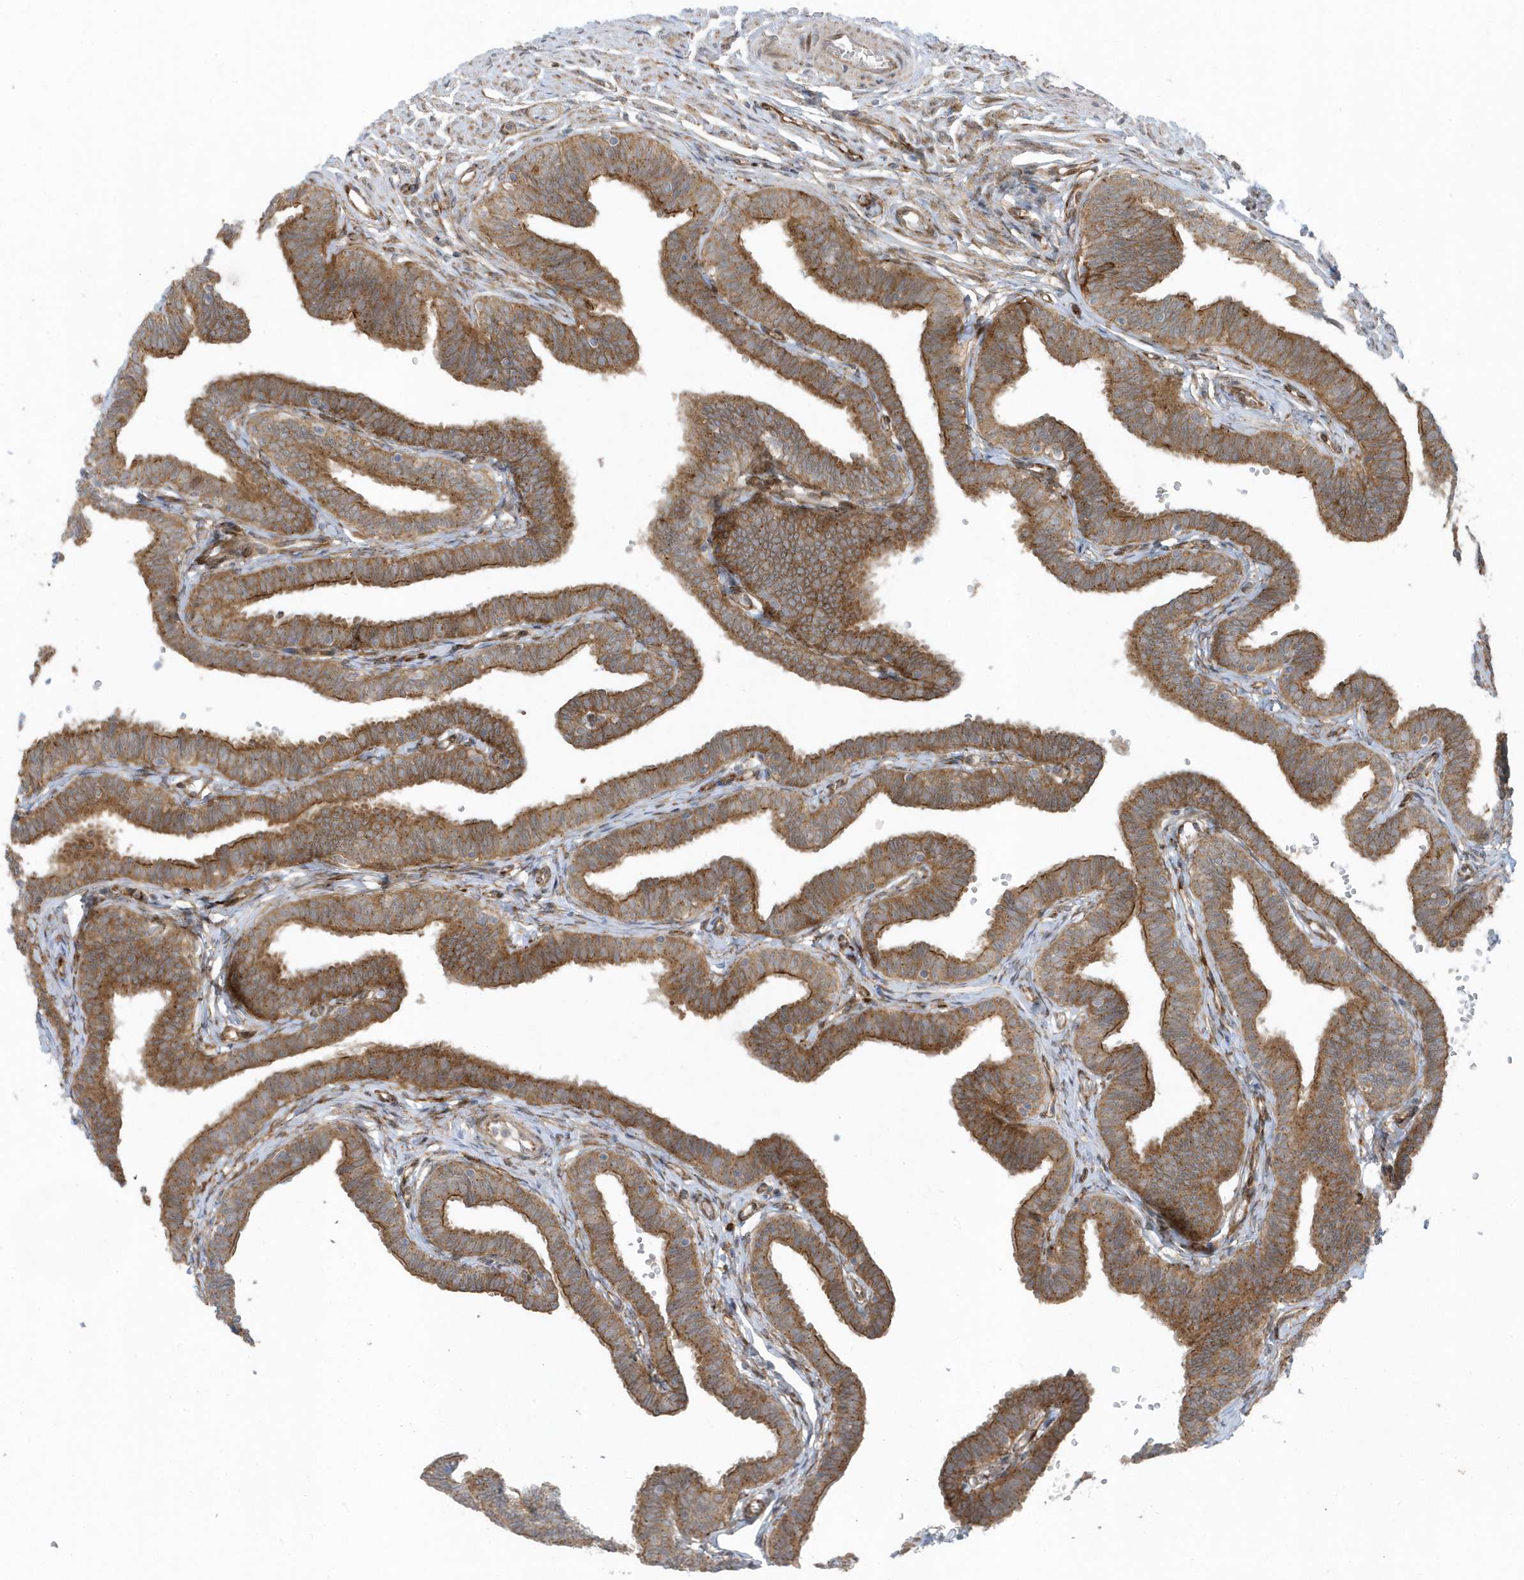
{"staining": {"intensity": "moderate", "quantity": ">75%", "location": "cytoplasmic/membranous"}, "tissue": "fallopian tube", "cell_type": "Glandular cells", "image_type": "normal", "snomed": [{"axis": "morphology", "description": "Normal tissue, NOS"}, {"axis": "topography", "description": "Fallopian tube"}, {"axis": "topography", "description": "Ovary"}], "caption": "Normal fallopian tube was stained to show a protein in brown. There is medium levels of moderate cytoplasmic/membranous expression in approximately >75% of glandular cells. (Brightfield microscopy of DAB IHC at high magnification).", "gene": "FAM98A", "patient": {"sex": "female", "age": 23}}